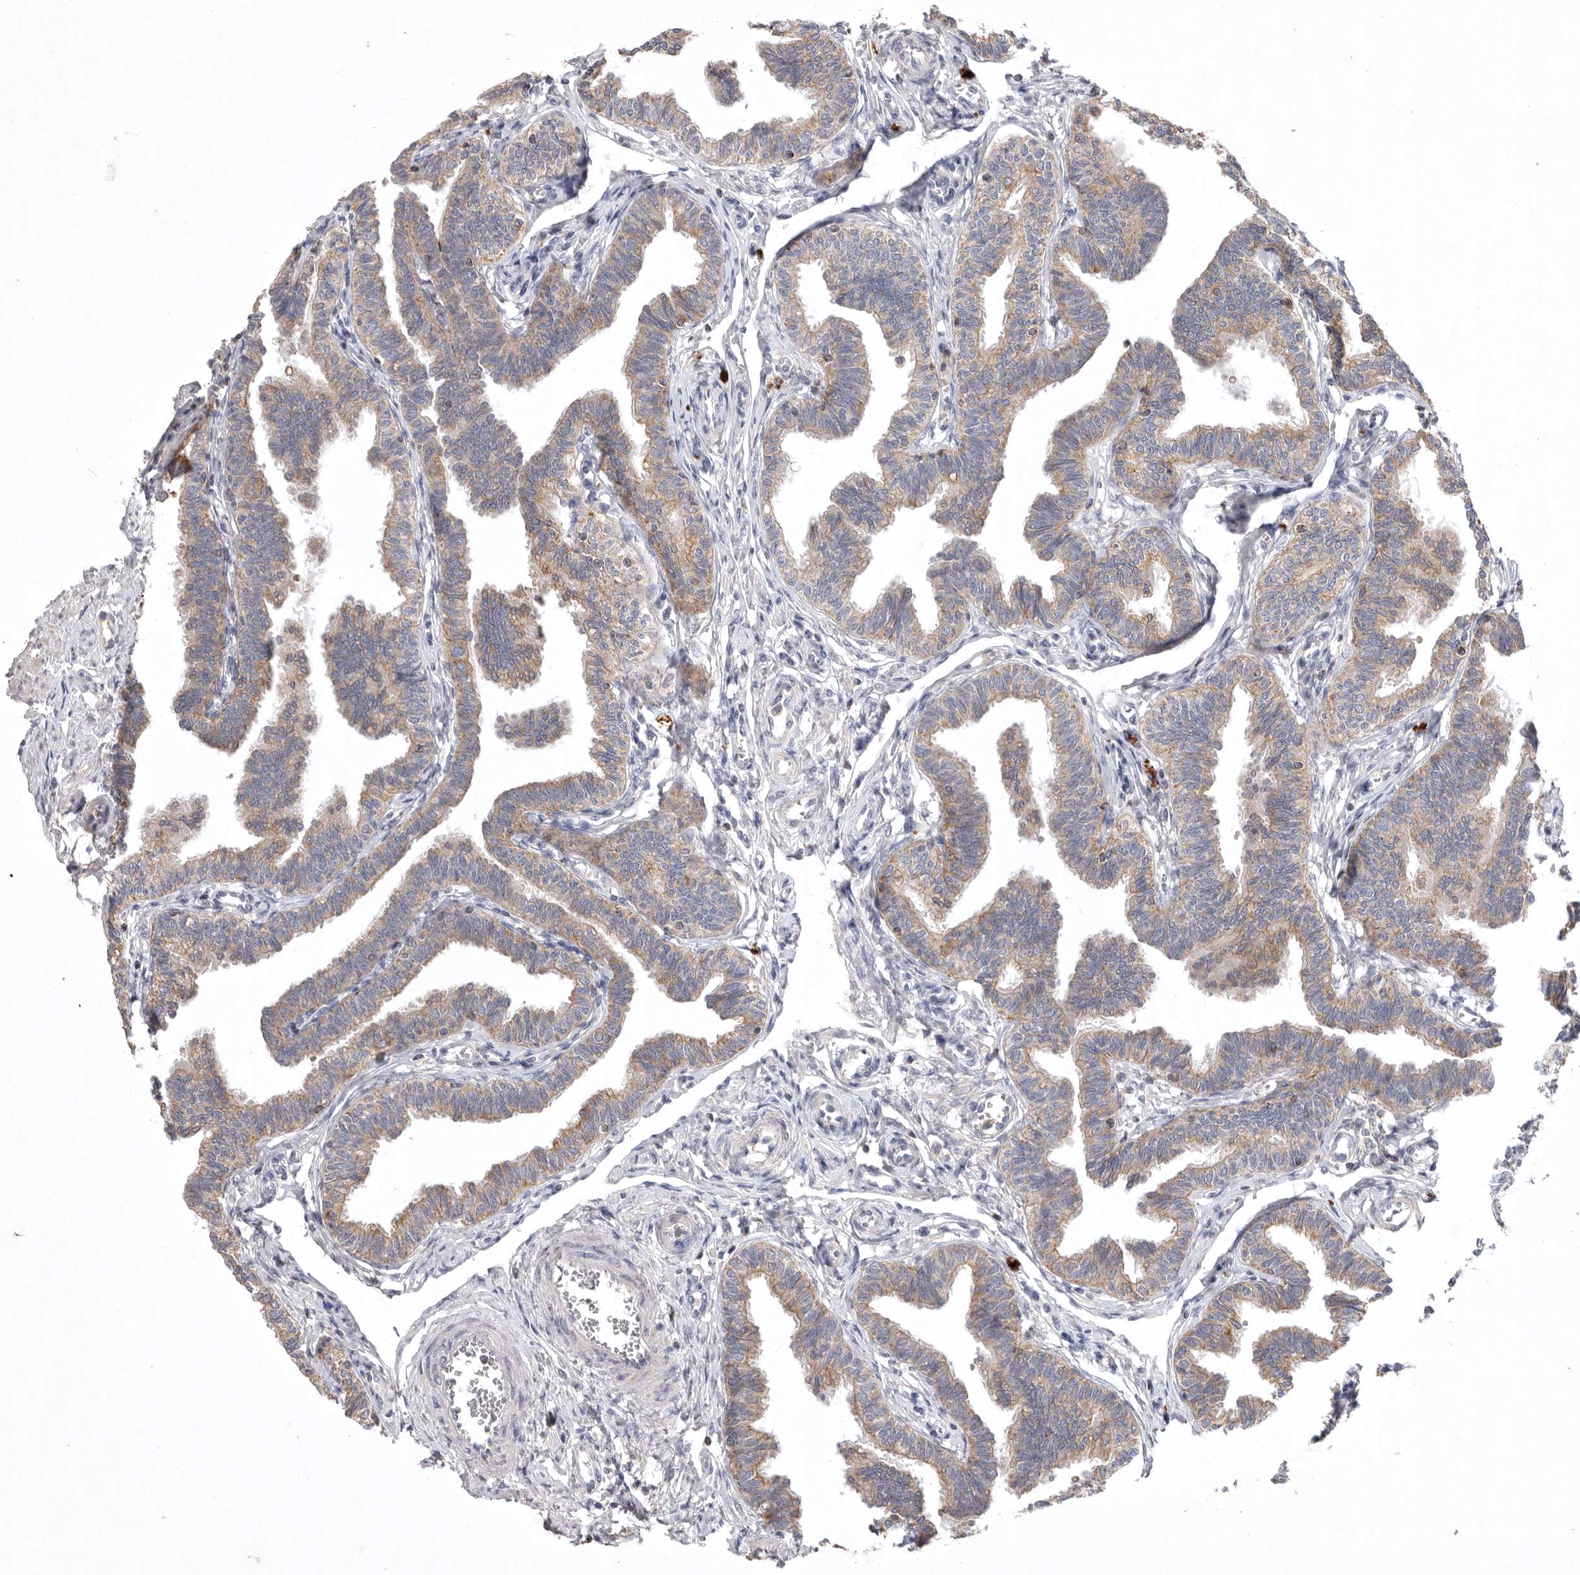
{"staining": {"intensity": "moderate", "quantity": ">75%", "location": "cytoplasmic/membranous"}, "tissue": "fallopian tube", "cell_type": "Glandular cells", "image_type": "normal", "snomed": [{"axis": "morphology", "description": "Normal tissue, NOS"}, {"axis": "topography", "description": "Fallopian tube"}, {"axis": "topography", "description": "Ovary"}], "caption": "An image of human fallopian tube stained for a protein exhibits moderate cytoplasmic/membranous brown staining in glandular cells.", "gene": "TNFSF14", "patient": {"sex": "female", "age": 23}}